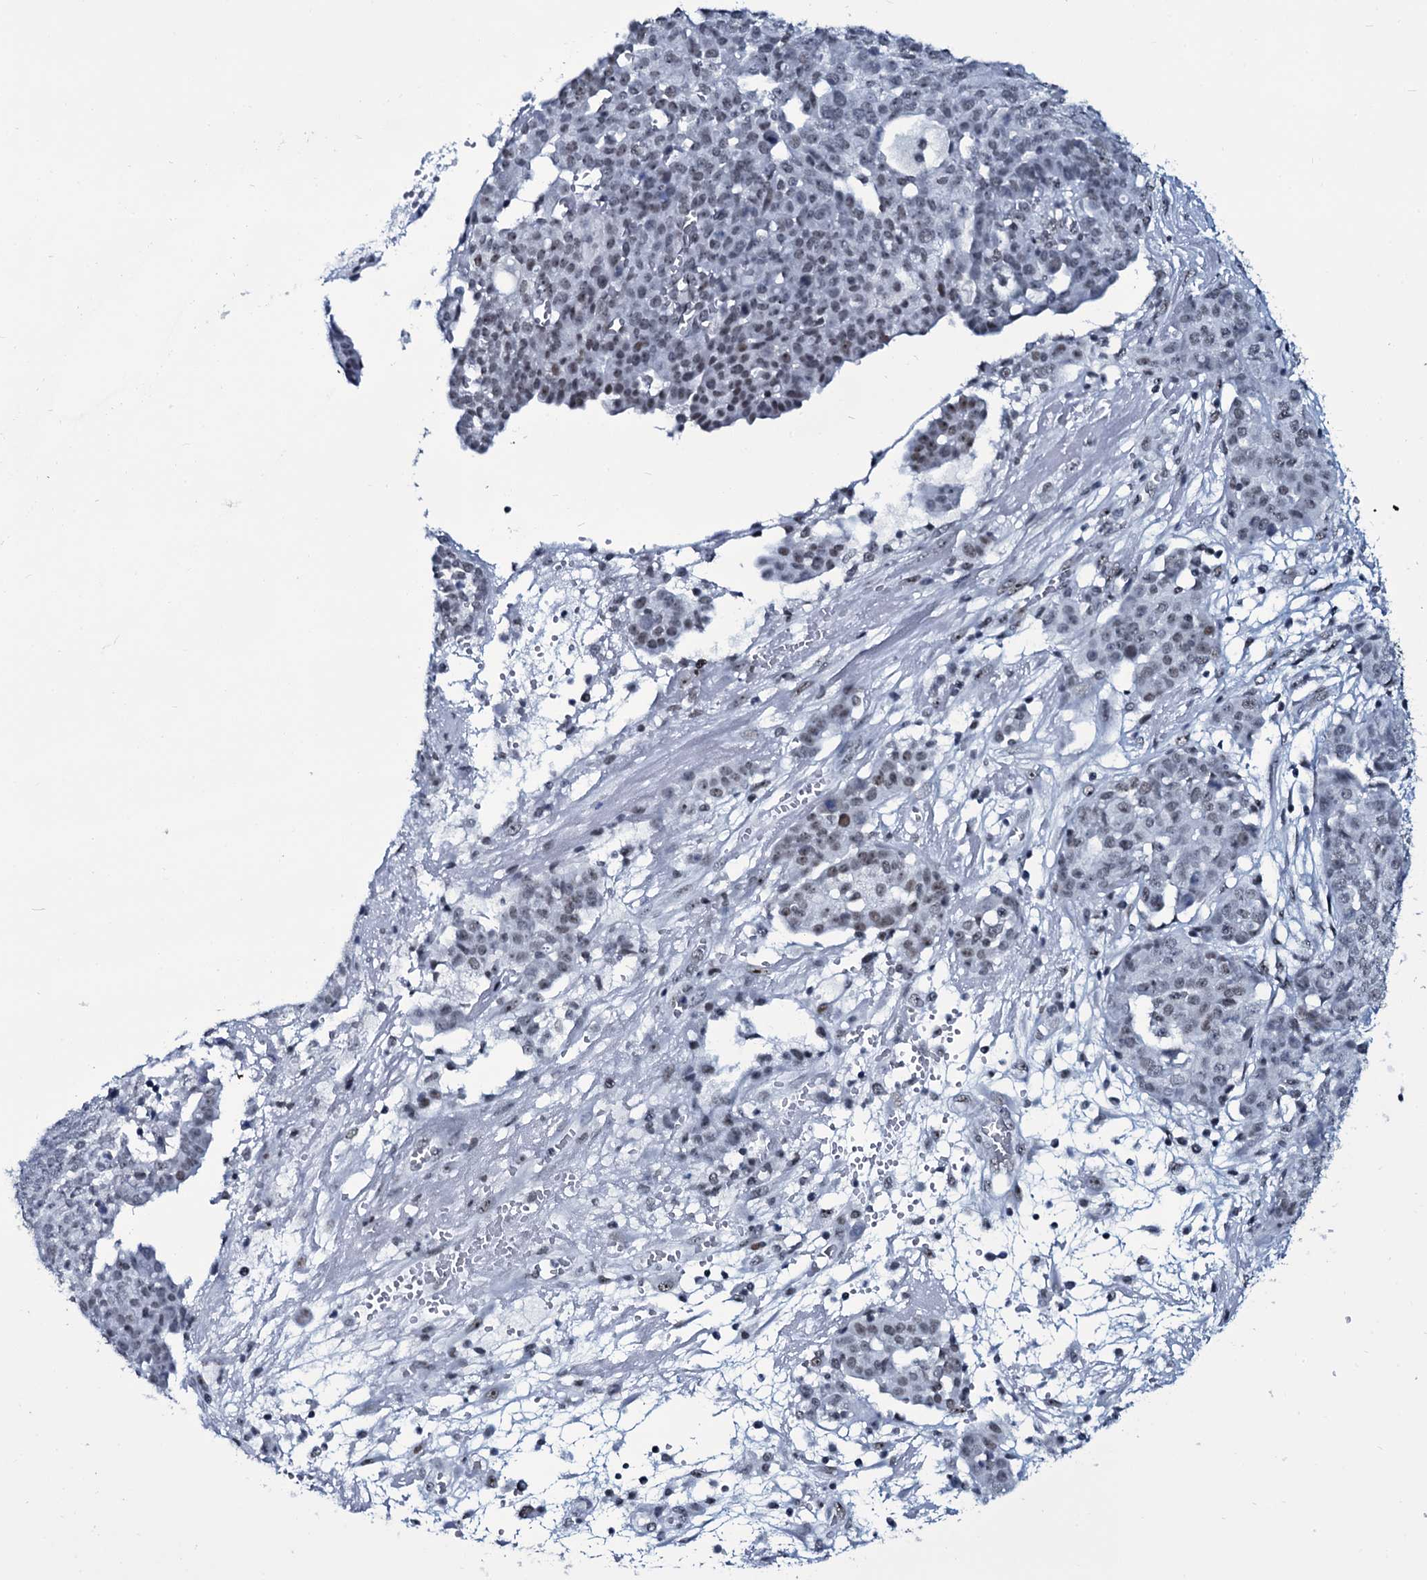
{"staining": {"intensity": "negative", "quantity": "none", "location": "none"}, "tissue": "ovarian cancer", "cell_type": "Tumor cells", "image_type": "cancer", "snomed": [{"axis": "morphology", "description": "Cystadenocarcinoma, serous, NOS"}, {"axis": "topography", "description": "Soft tissue"}, {"axis": "topography", "description": "Ovary"}], "caption": "Immunohistochemistry of human ovarian serous cystadenocarcinoma exhibits no expression in tumor cells. The staining is performed using DAB (3,3'-diaminobenzidine) brown chromogen with nuclei counter-stained in using hematoxylin.", "gene": "ZMIZ2", "patient": {"sex": "female", "age": 57}}